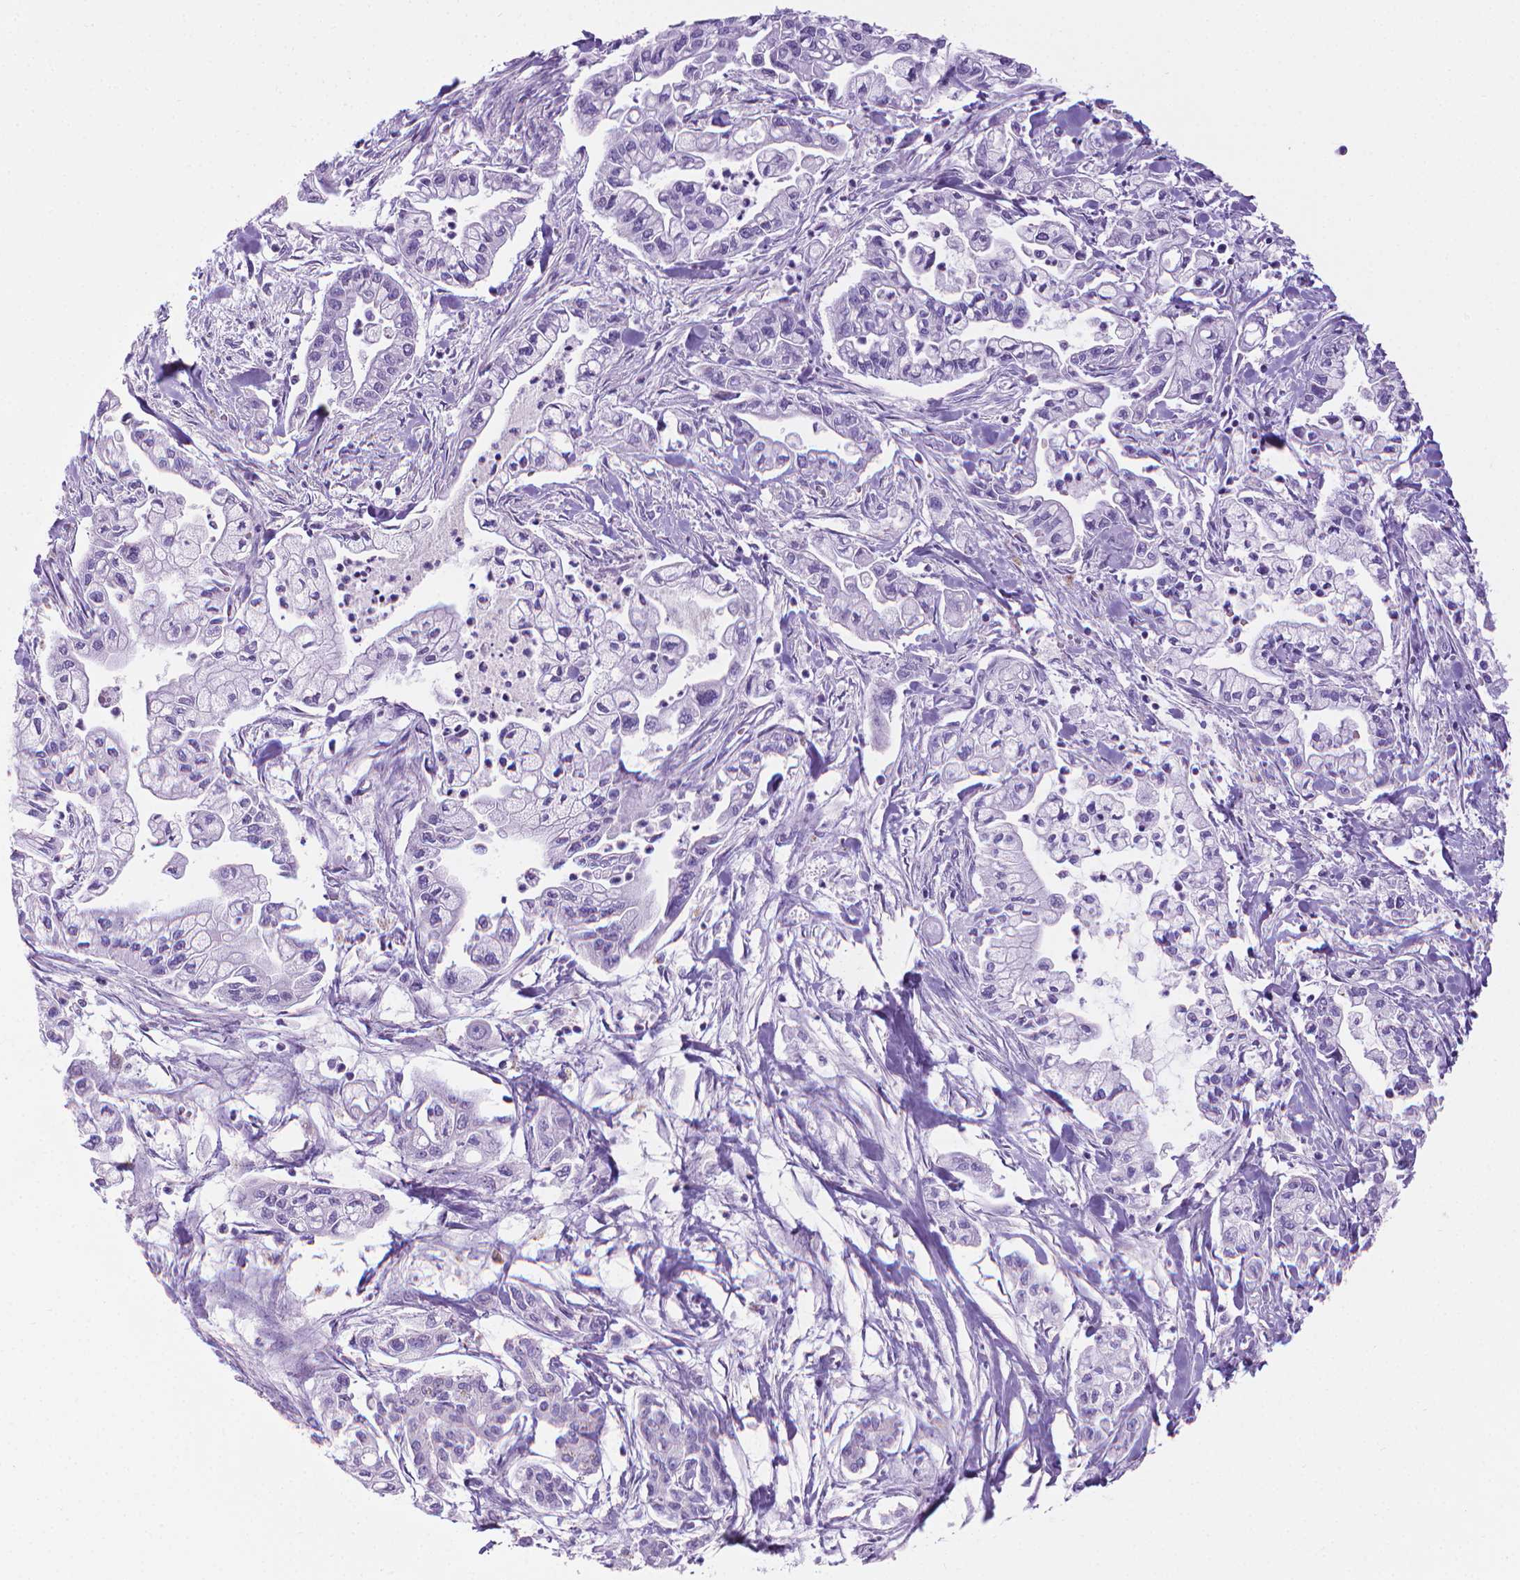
{"staining": {"intensity": "negative", "quantity": "none", "location": "none"}, "tissue": "pancreatic cancer", "cell_type": "Tumor cells", "image_type": "cancer", "snomed": [{"axis": "morphology", "description": "Adenocarcinoma, NOS"}, {"axis": "topography", "description": "Pancreas"}], "caption": "Adenocarcinoma (pancreatic) stained for a protein using IHC demonstrates no staining tumor cells.", "gene": "SPAG6", "patient": {"sex": "male", "age": 54}}